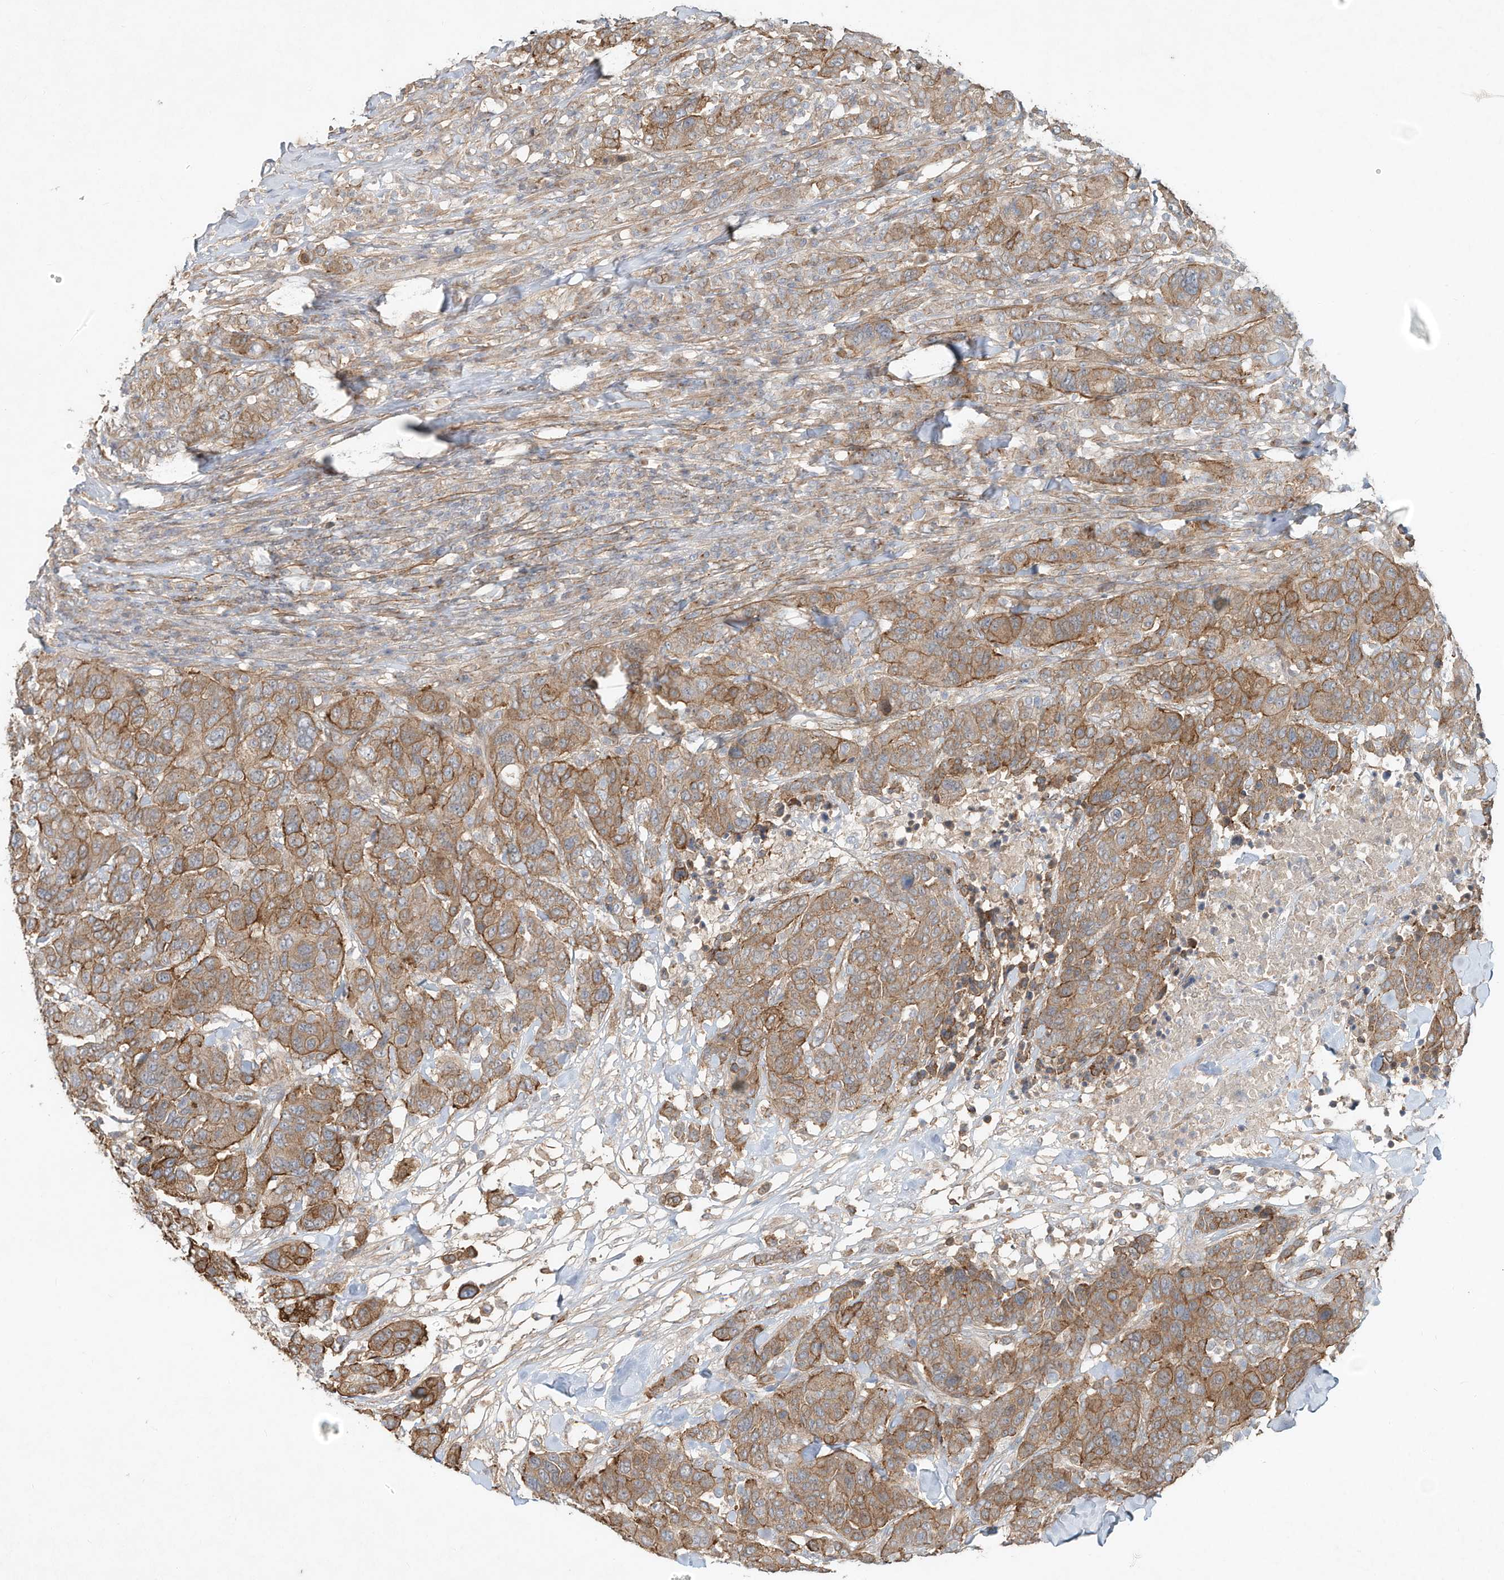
{"staining": {"intensity": "moderate", "quantity": ">75%", "location": "cytoplasmic/membranous"}, "tissue": "breast cancer", "cell_type": "Tumor cells", "image_type": "cancer", "snomed": [{"axis": "morphology", "description": "Duct carcinoma"}, {"axis": "topography", "description": "Breast"}], "caption": "A histopathology image of breast cancer (infiltrating ductal carcinoma) stained for a protein displays moderate cytoplasmic/membranous brown staining in tumor cells. (IHC, brightfield microscopy, high magnification).", "gene": "HTR5A", "patient": {"sex": "female", "age": 37}}